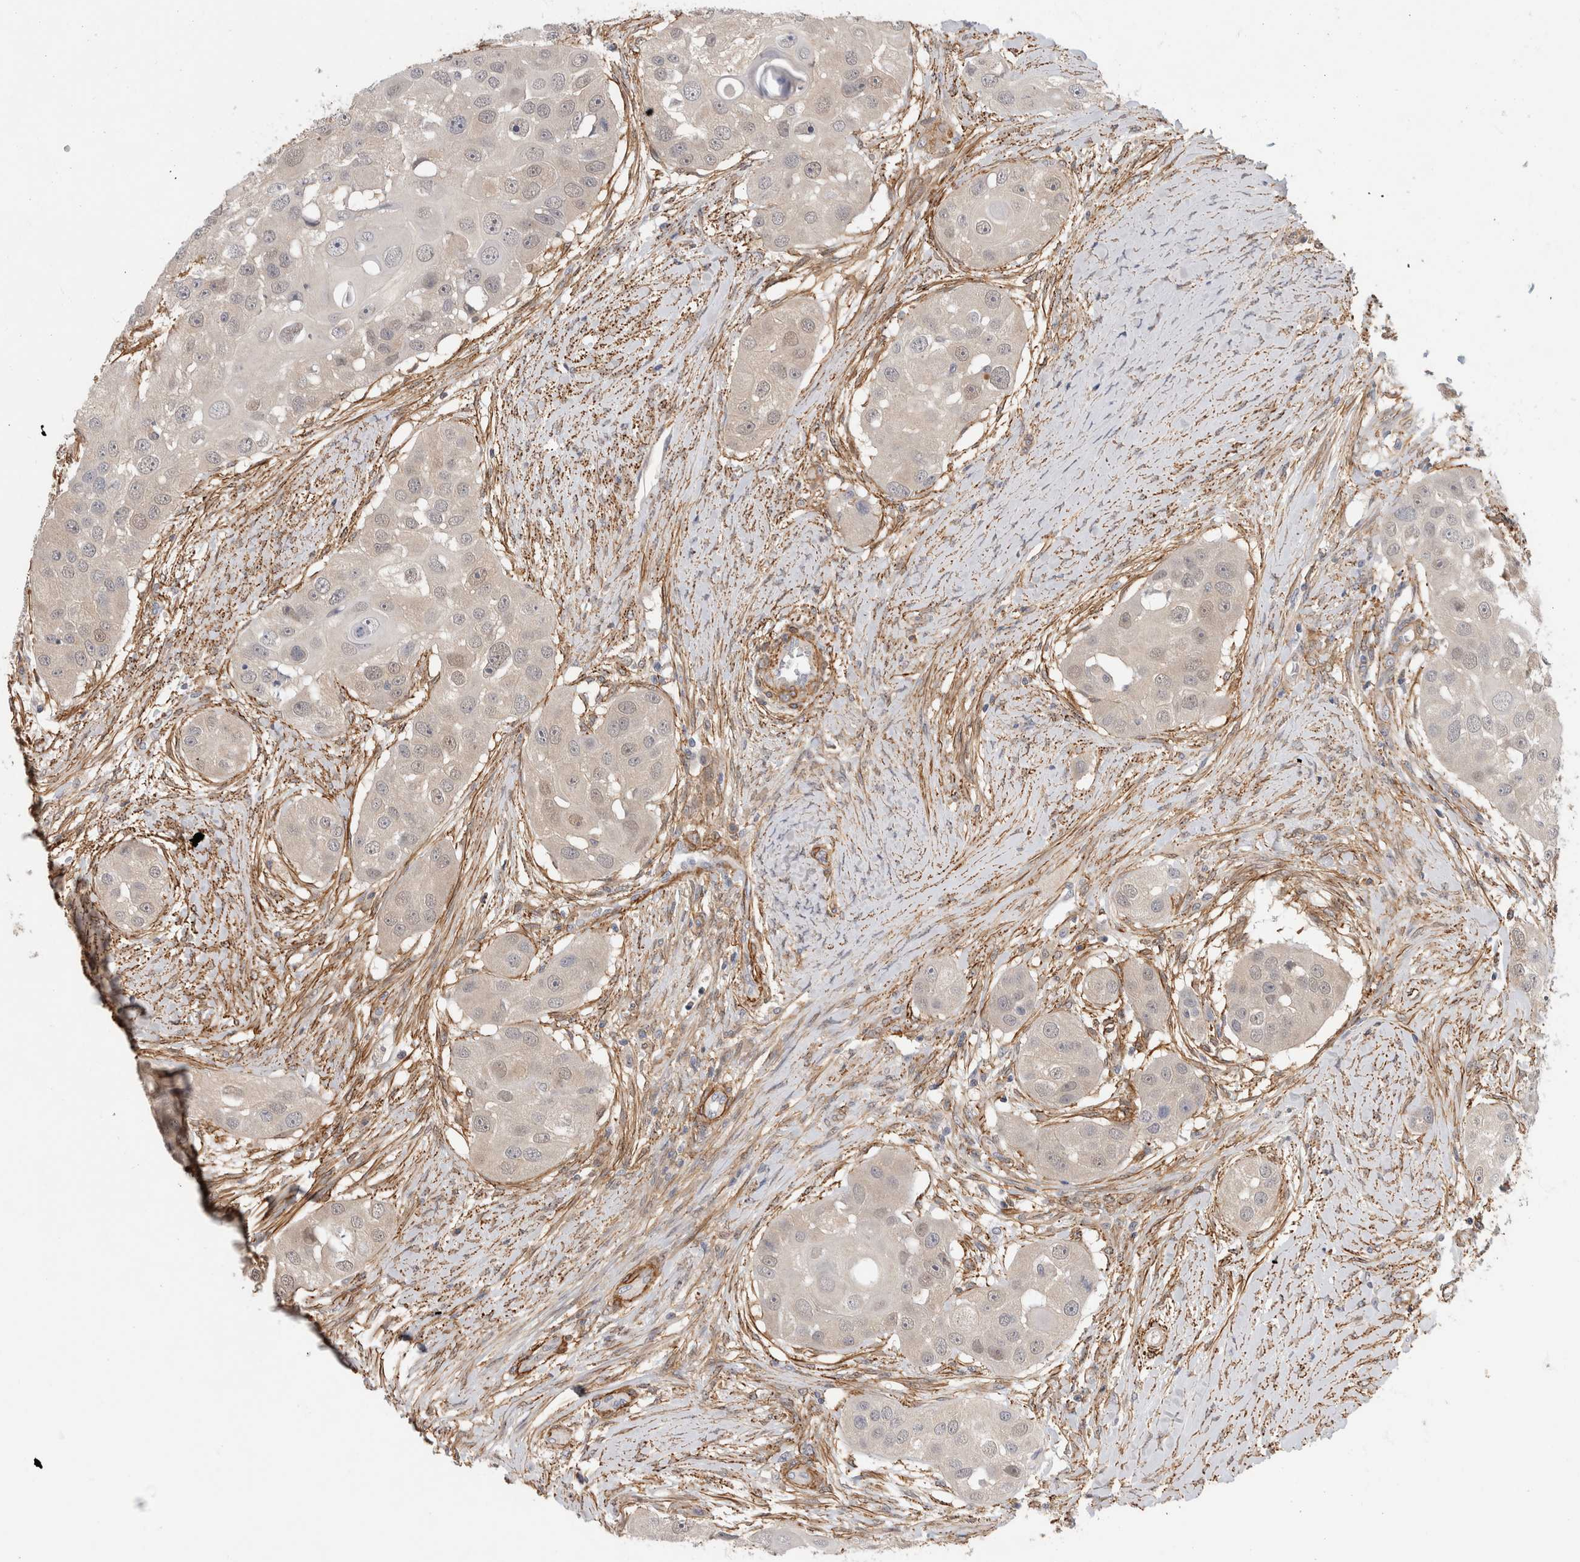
{"staining": {"intensity": "negative", "quantity": "none", "location": "none"}, "tissue": "head and neck cancer", "cell_type": "Tumor cells", "image_type": "cancer", "snomed": [{"axis": "morphology", "description": "Normal tissue, NOS"}, {"axis": "morphology", "description": "Squamous cell carcinoma, NOS"}, {"axis": "topography", "description": "Skeletal muscle"}, {"axis": "topography", "description": "Head-Neck"}], "caption": "There is no significant positivity in tumor cells of head and neck squamous cell carcinoma.", "gene": "PGM1", "patient": {"sex": "male", "age": 51}}